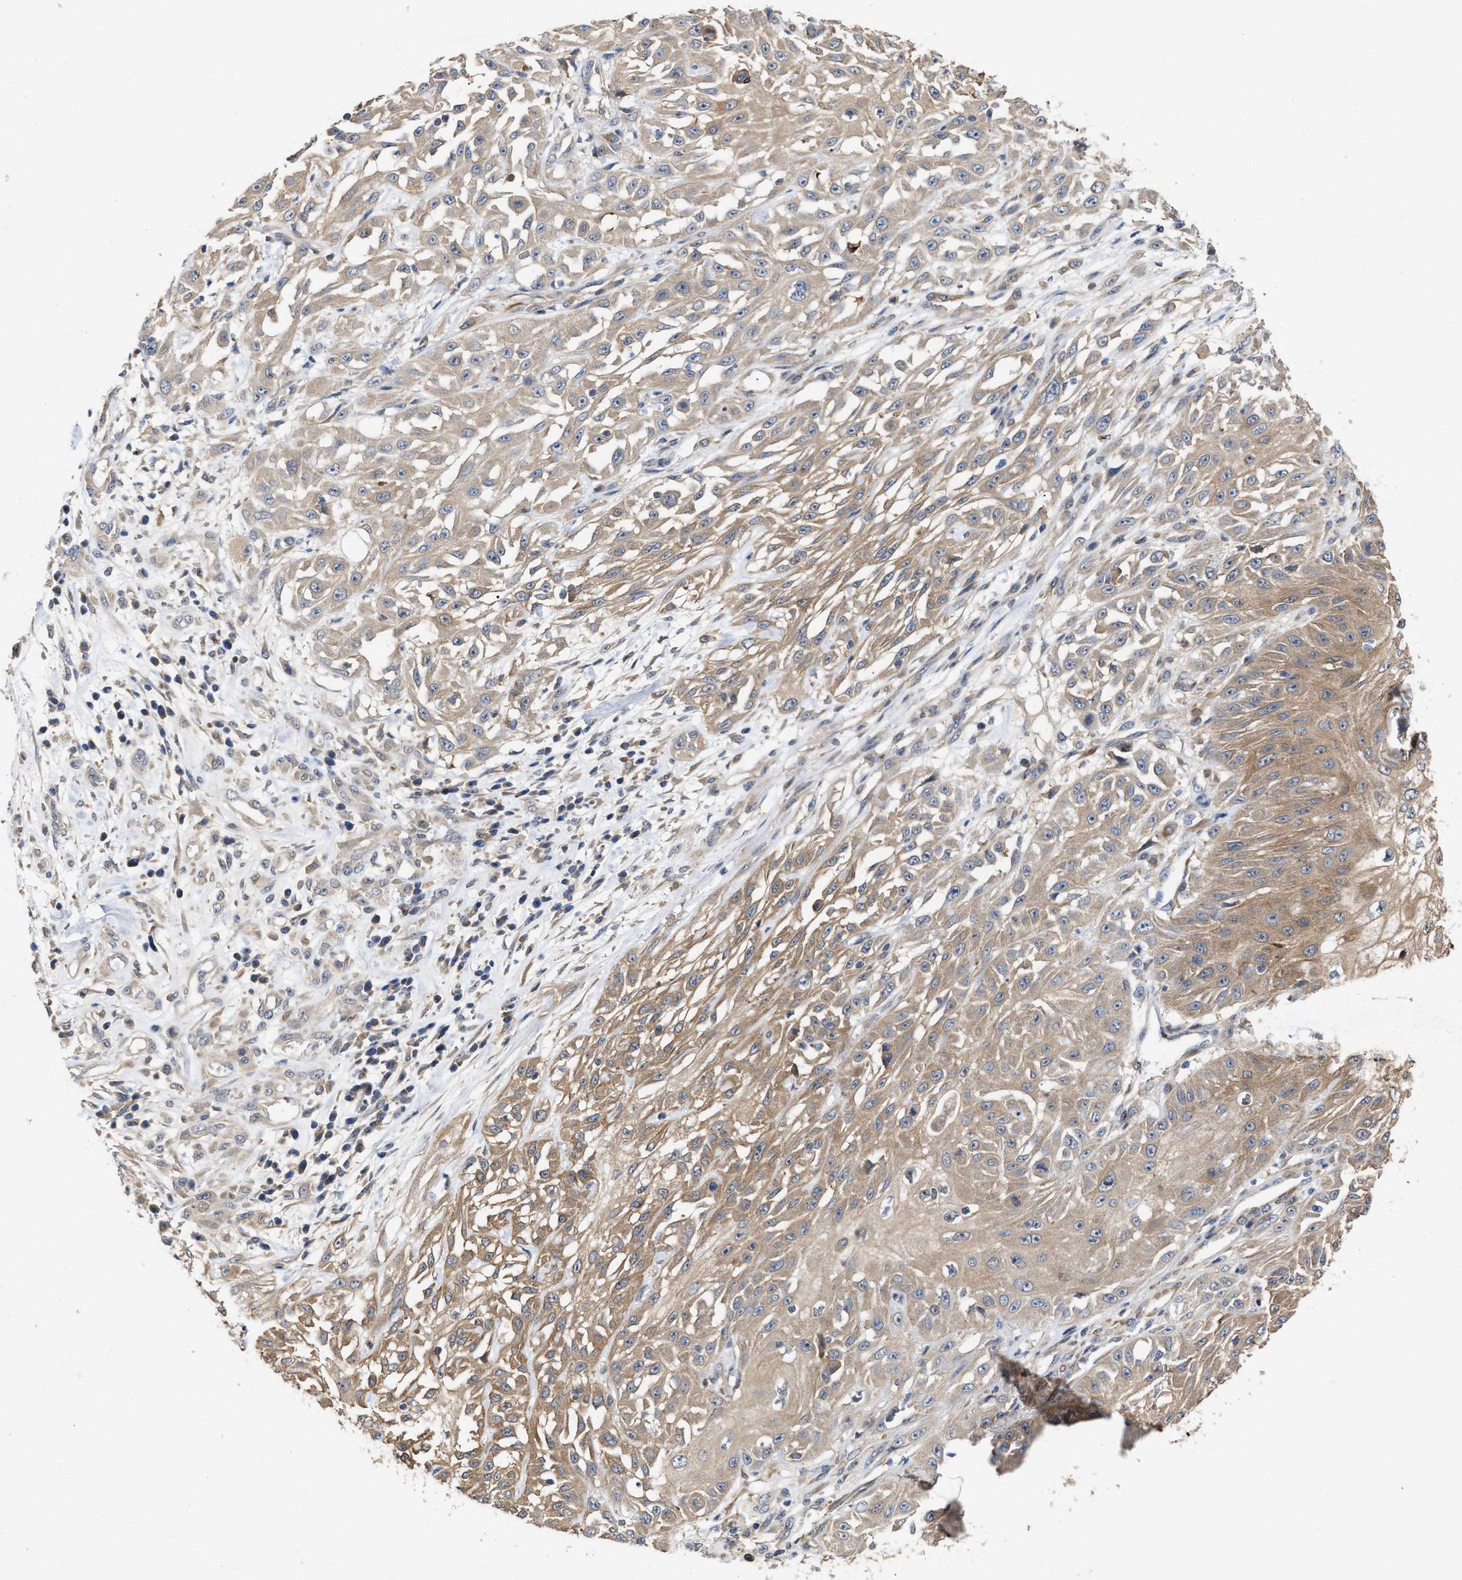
{"staining": {"intensity": "moderate", "quantity": ">75%", "location": "cytoplasmic/membranous"}, "tissue": "skin cancer", "cell_type": "Tumor cells", "image_type": "cancer", "snomed": [{"axis": "morphology", "description": "Squamous cell carcinoma, NOS"}, {"axis": "morphology", "description": "Squamous cell carcinoma, metastatic, NOS"}, {"axis": "topography", "description": "Skin"}, {"axis": "topography", "description": "Lymph node"}], "caption": "An image showing moderate cytoplasmic/membranous staining in about >75% of tumor cells in metastatic squamous cell carcinoma (skin), as visualized by brown immunohistochemical staining.", "gene": "BBLN", "patient": {"sex": "male", "age": 75}}